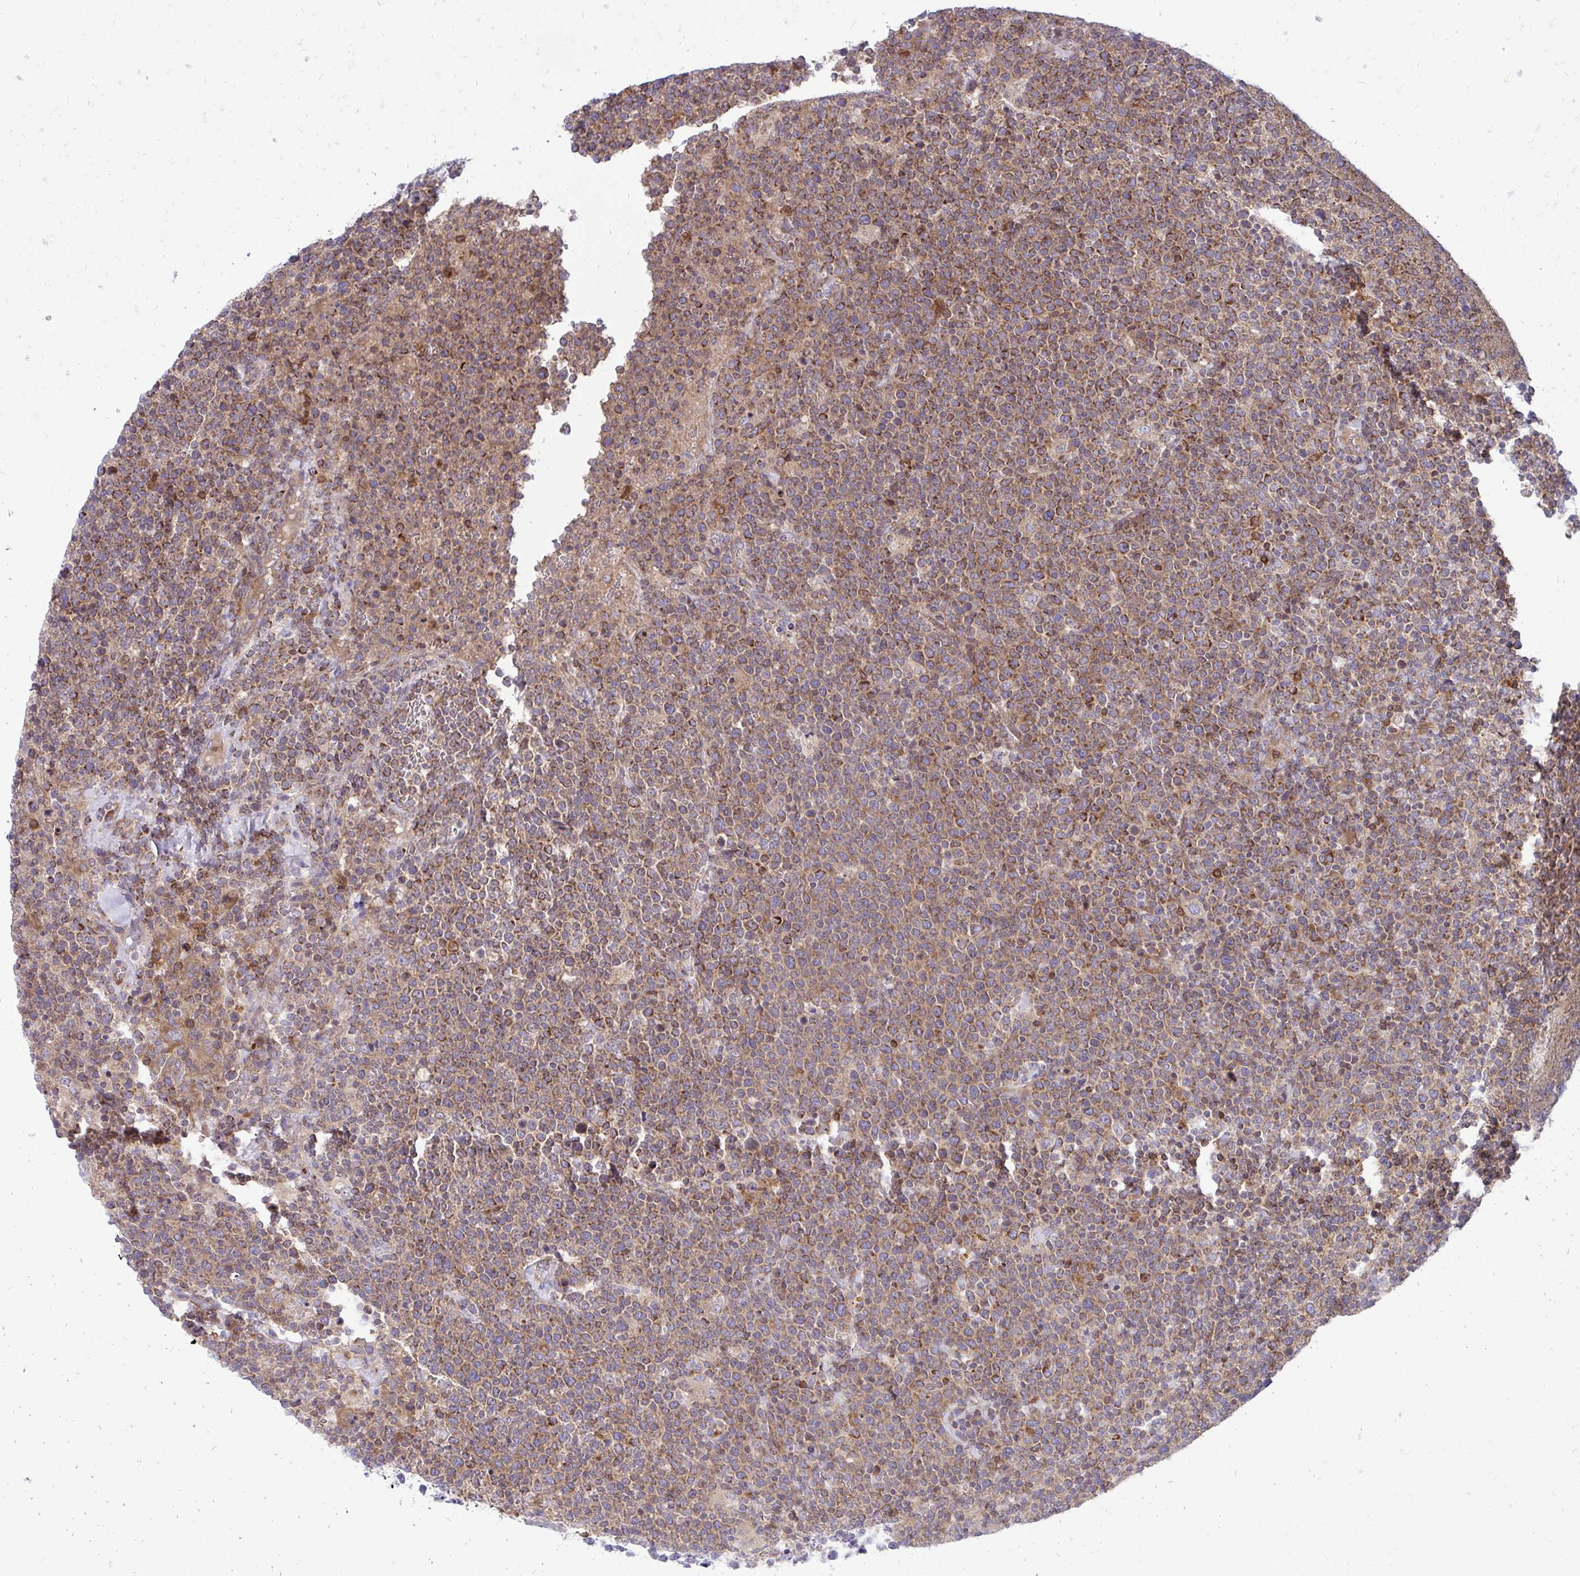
{"staining": {"intensity": "moderate", "quantity": ">75%", "location": "cytoplasmic/membranous"}, "tissue": "lymphoma", "cell_type": "Tumor cells", "image_type": "cancer", "snomed": [{"axis": "morphology", "description": "Malignant lymphoma, non-Hodgkin's type, High grade"}, {"axis": "topography", "description": "Lymph node"}], "caption": "Moderate cytoplasmic/membranous positivity for a protein is present in about >75% of tumor cells of high-grade malignant lymphoma, non-Hodgkin's type using IHC.", "gene": "ASAP1", "patient": {"sex": "male", "age": 61}}